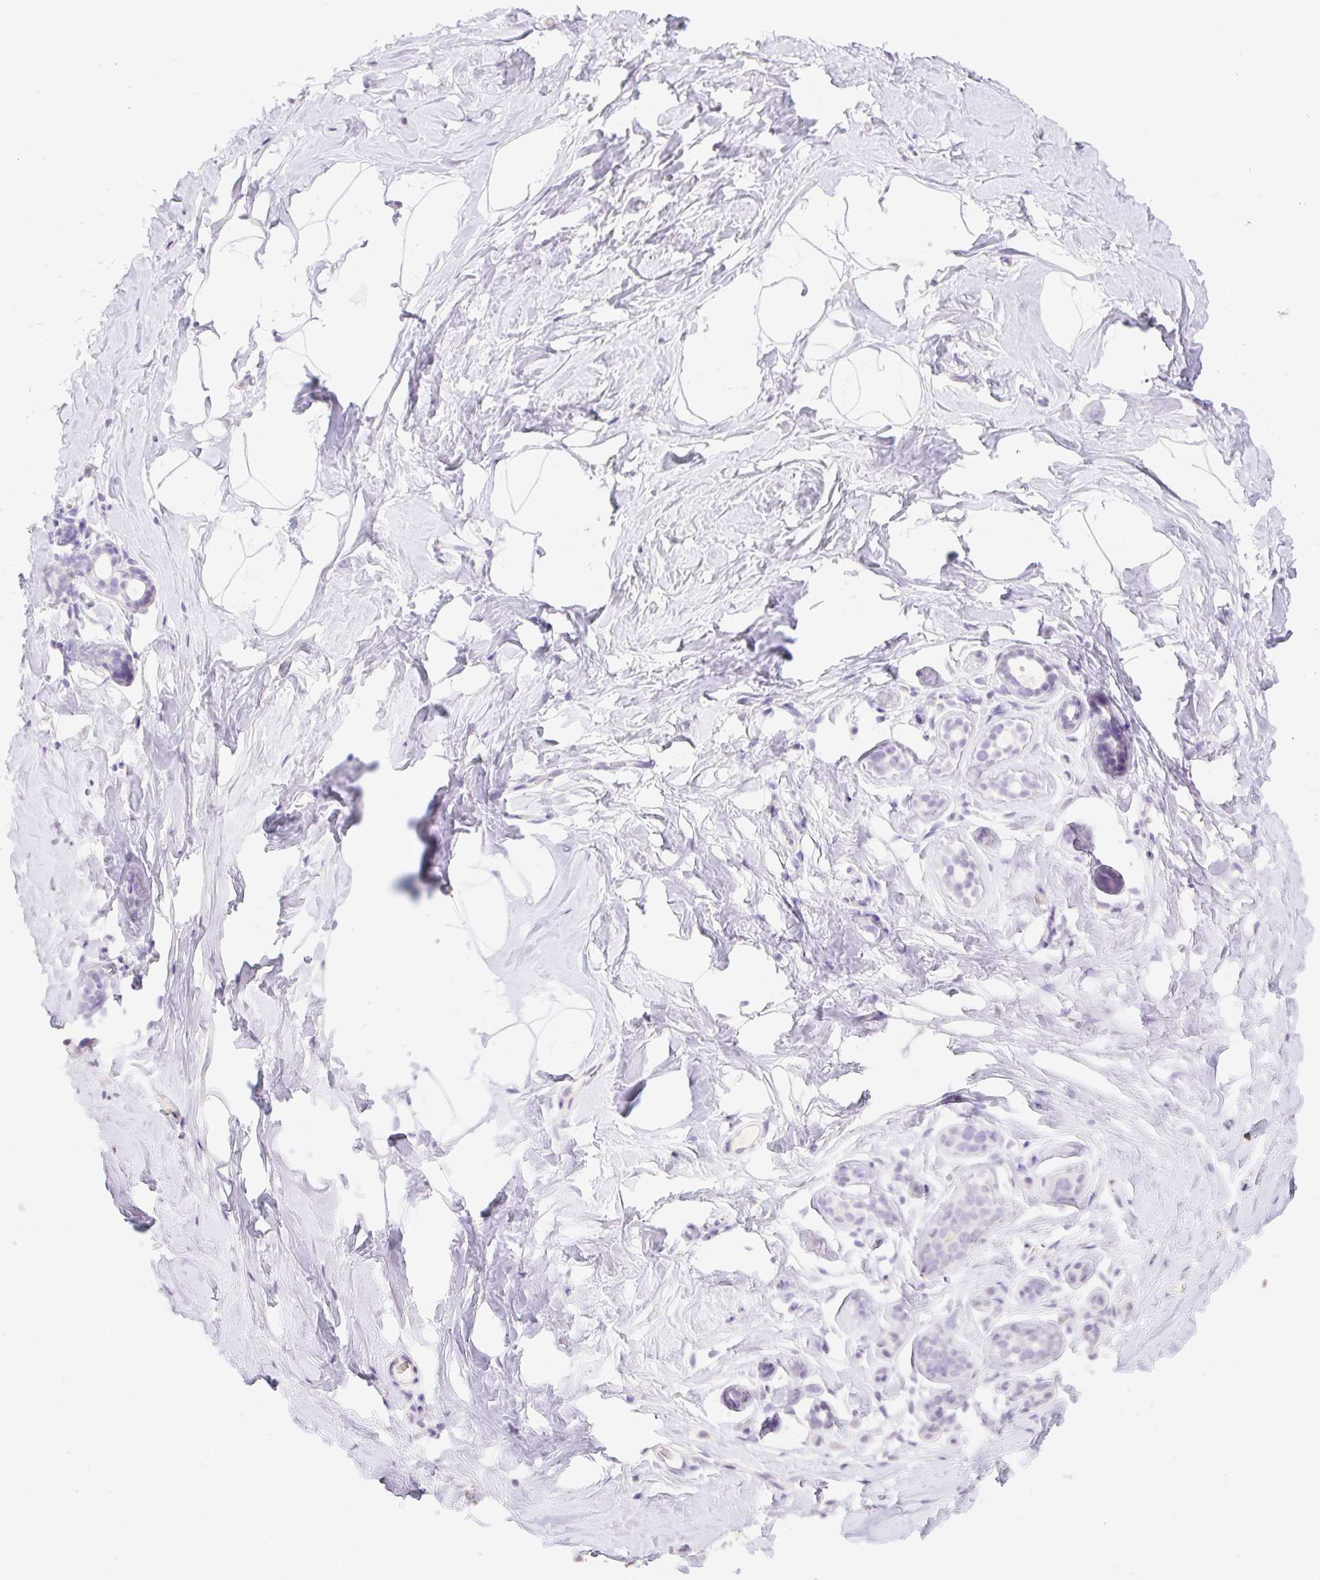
{"staining": {"intensity": "negative", "quantity": "none", "location": "none"}, "tissue": "breast", "cell_type": "Adipocytes", "image_type": "normal", "snomed": [{"axis": "morphology", "description": "Normal tissue, NOS"}, {"axis": "topography", "description": "Breast"}], "caption": "Immunohistochemical staining of benign human breast shows no significant positivity in adipocytes.", "gene": "HCRTR2", "patient": {"sex": "female", "age": 32}}